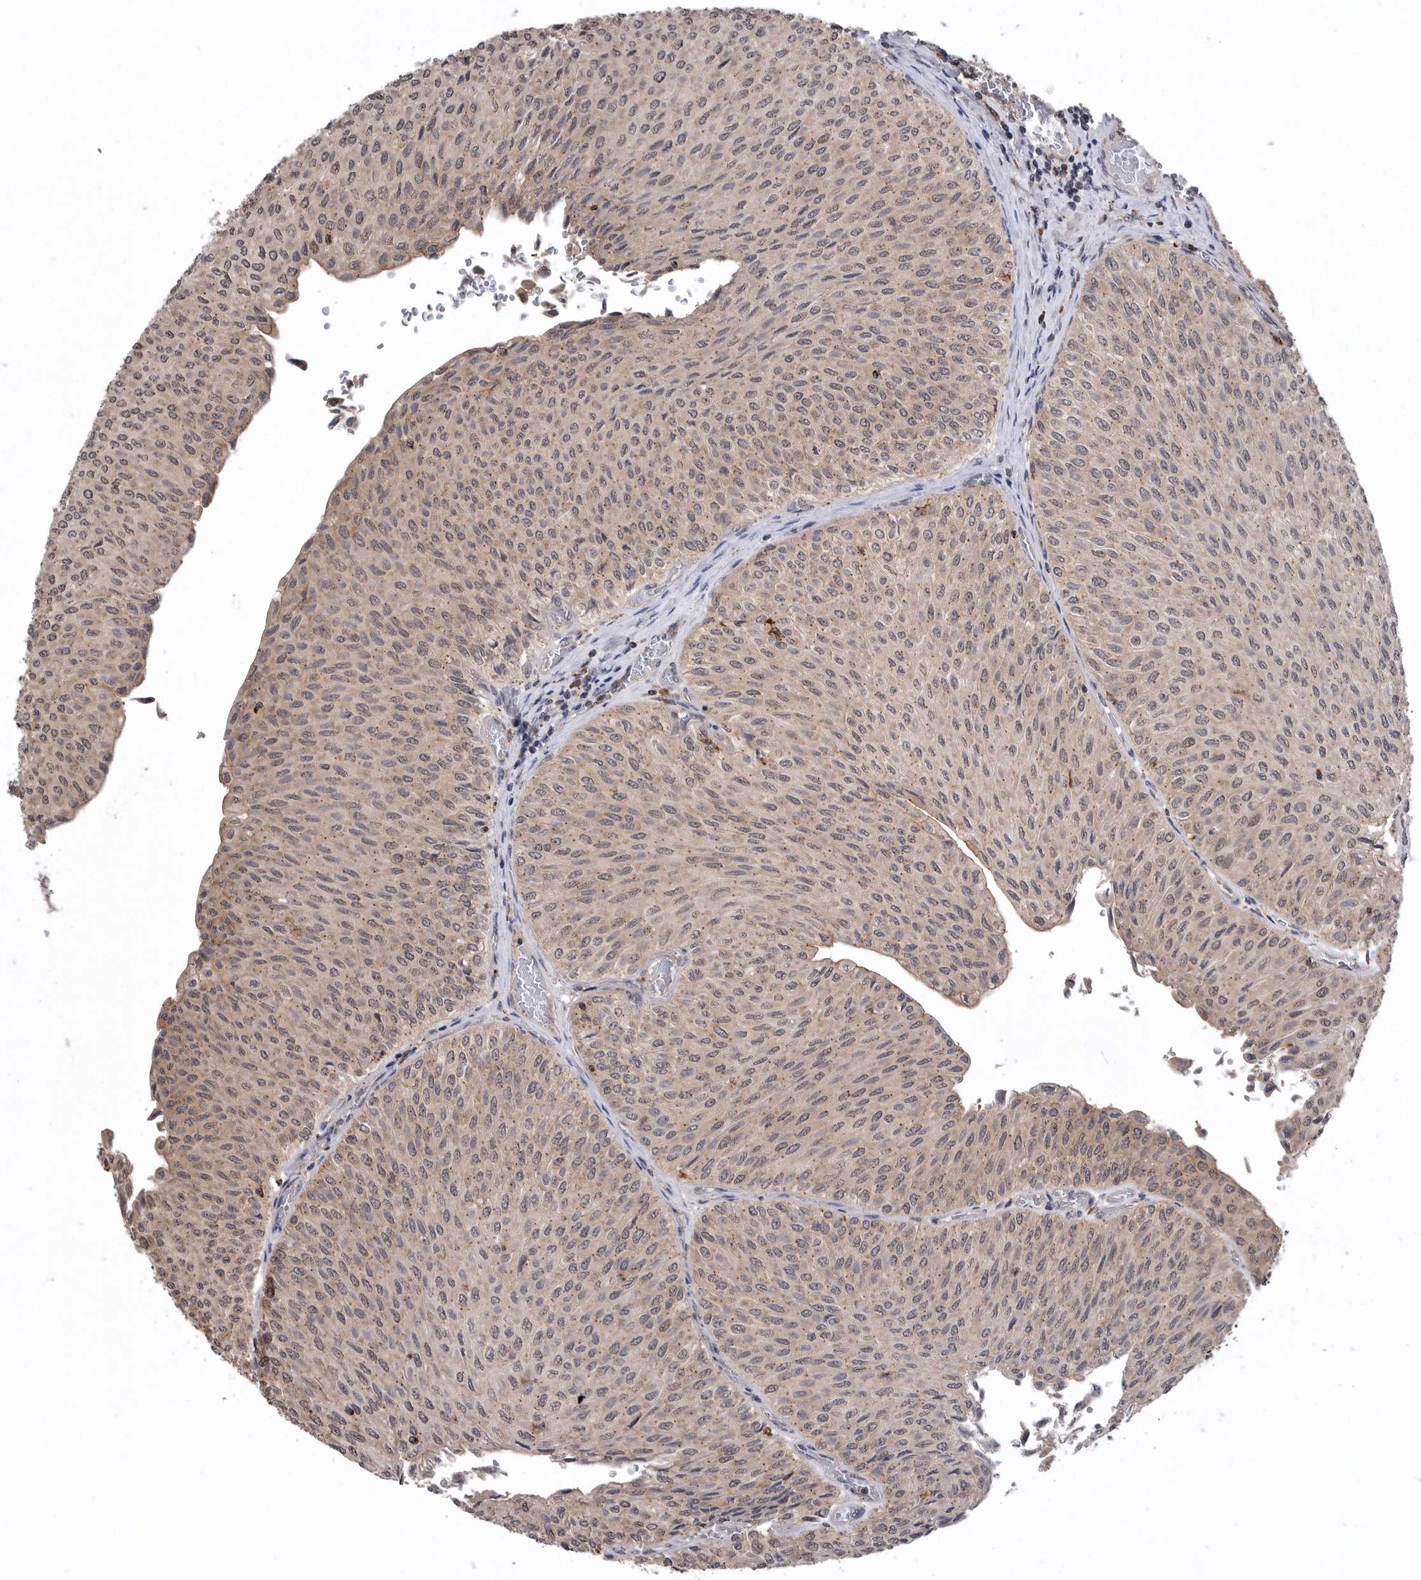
{"staining": {"intensity": "weak", "quantity": "<25%", "location": "cytoplasmic/membranous"}, "tissue": "urothelial cancer", "cell_type": "Tumor cells", "image_type": "cancer", "snomed": [{"axis": "morphology", "description": "Urothelial carcinoma, Low grade"}, {"axis": "topography", "description": "Urinary bladder"}], "caption": "Immunohistochemistry (IHC) histopathology image of neoplastic tissue: human urothelial cancer stained with DAB demonstrates no significant protein expression in tumor cells.", "gene": "AOAH", "patient": {"sex": "male", "age": 78}}